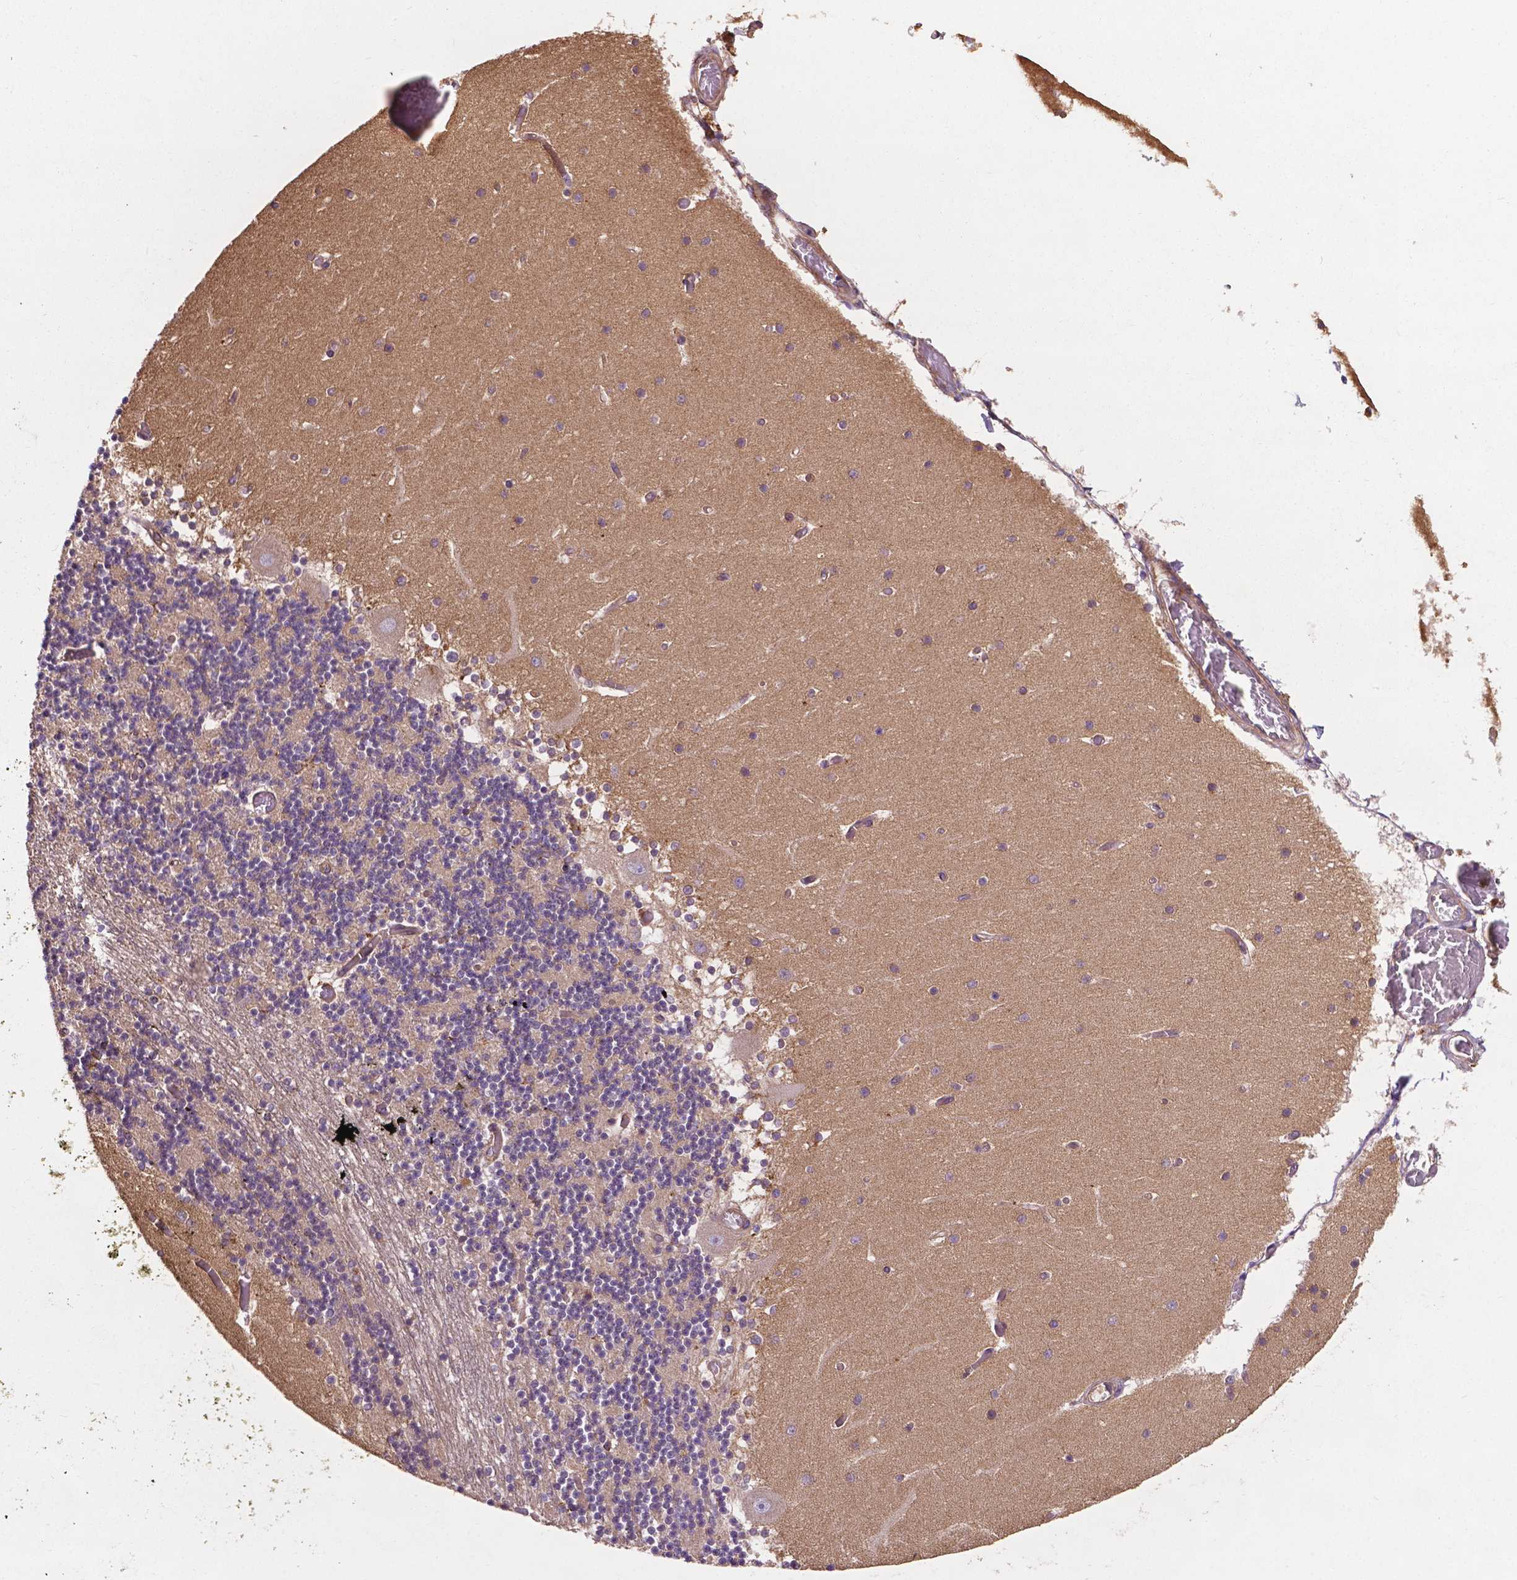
{"staining": {"intensity": "negative", "quantity": "none", "location": "none"}, "tissue": "cerebellum", "cell_type": "Cells in granular layer", "image_type": "normal", "snomed": [{"axis": "morphology", "description": "Normal tissue, NOS"}, {"axis": "topography", "description": "Cerebellum"}], "caption": "Cerebellum was stained to show a protein in brown. There is no significant expression in cells in granular layer. Brightfield microscopy of immunohistochemistry stained with DAB (3,3'-diaminobenzidine) (brown) and hematoxylin (blue), captured at high magnification.", "gene": "CCDC71L", "patient": {"sex": "female", "age": 28}}